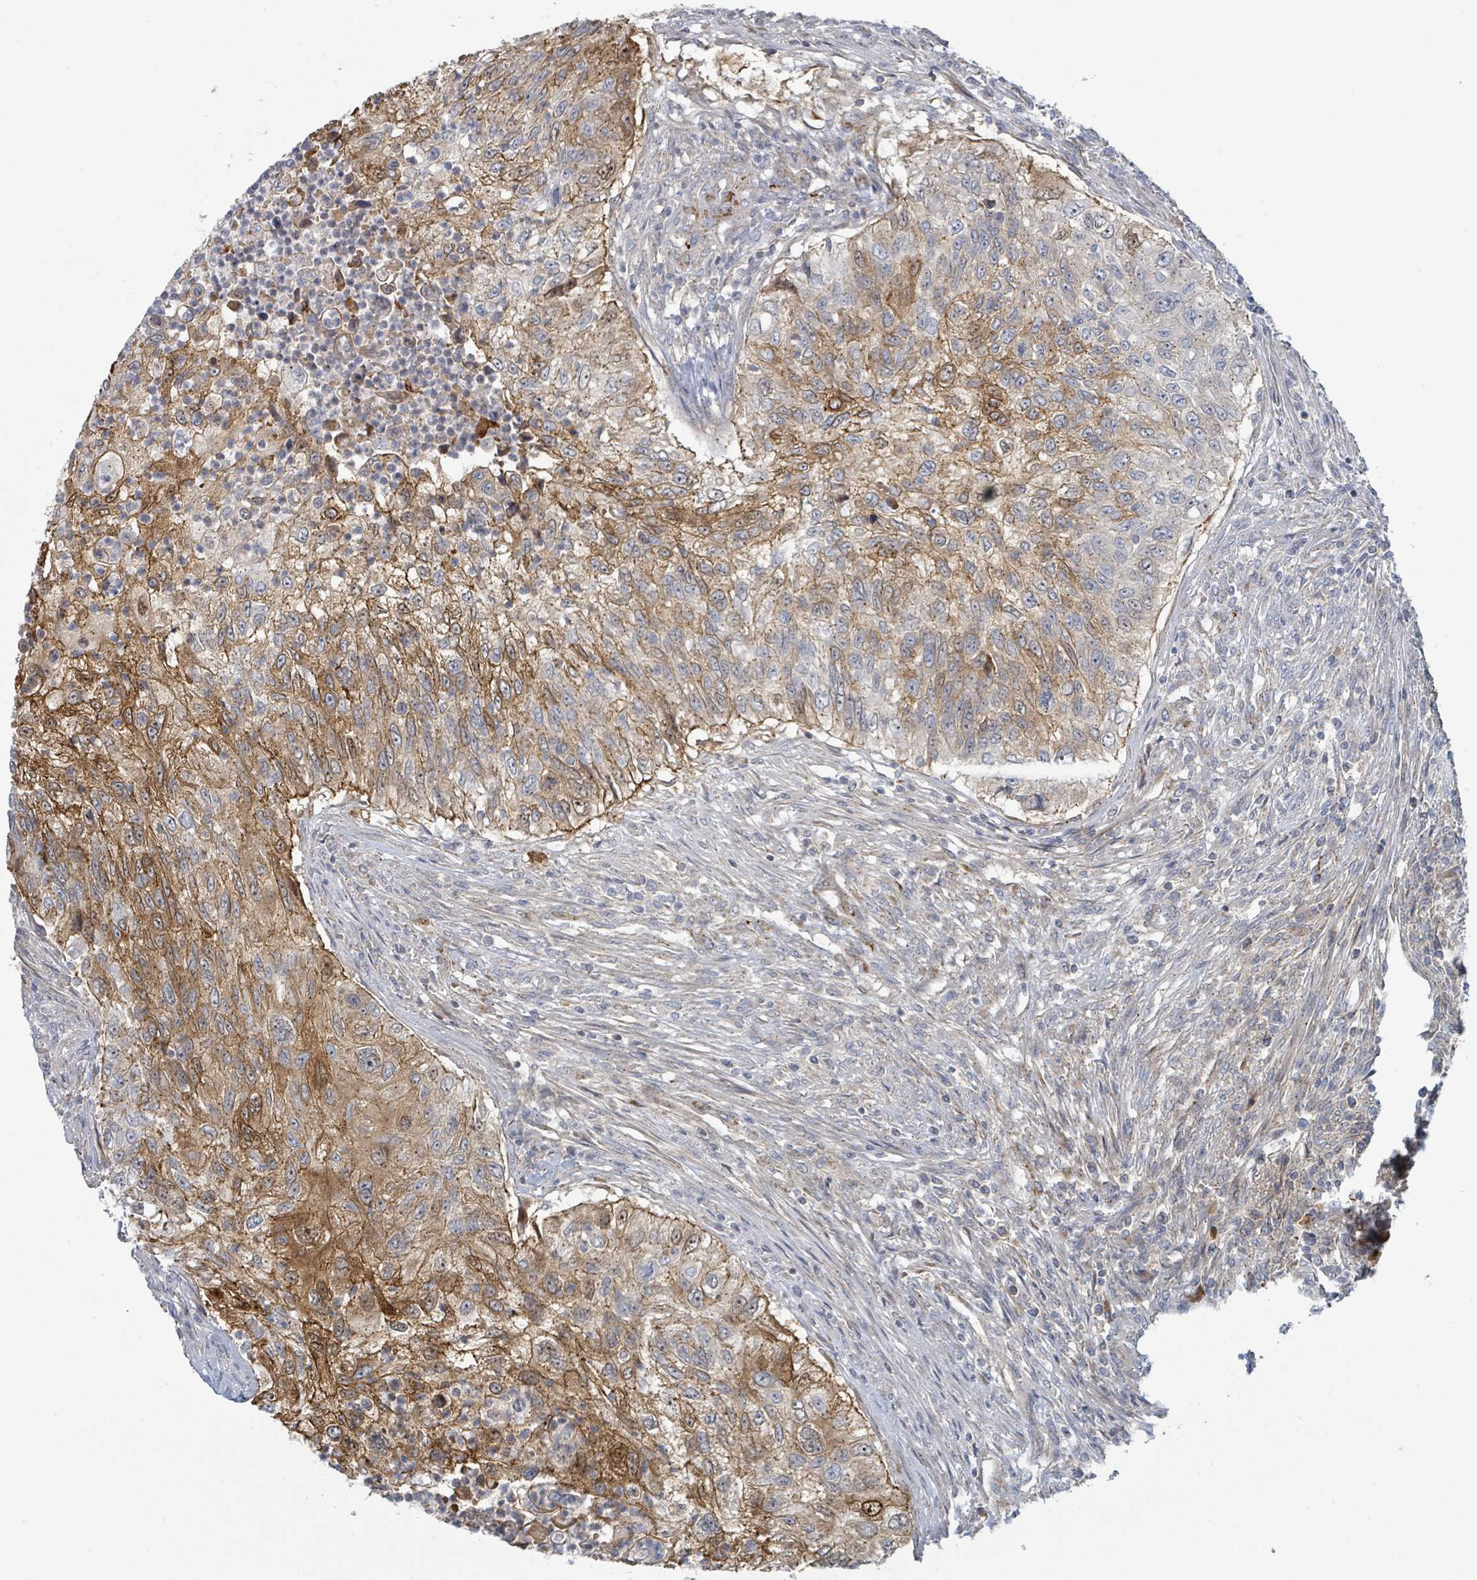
{"staining": {"intensity": "moderate", "quantity": ">75%", "location": "cytoplasmic/membranous"}, "tissue": "urothelial cancer", "cell_type": "Tumor cells", "image_type": "cancer", "snomed": [{"axis": "morphology", "description": "Urothelial carcinoma, High grade"}, {"axis": "topography", "description": "Urinary bladder"}], "caption": "Urothelial cancer stained with a brown dye reveals moderate cytoplasmic/membranous positive positivity in approximately >75% of tumor cells.", "gene": "COL5A3", "patient": {"sex": "female", "age": 60}}